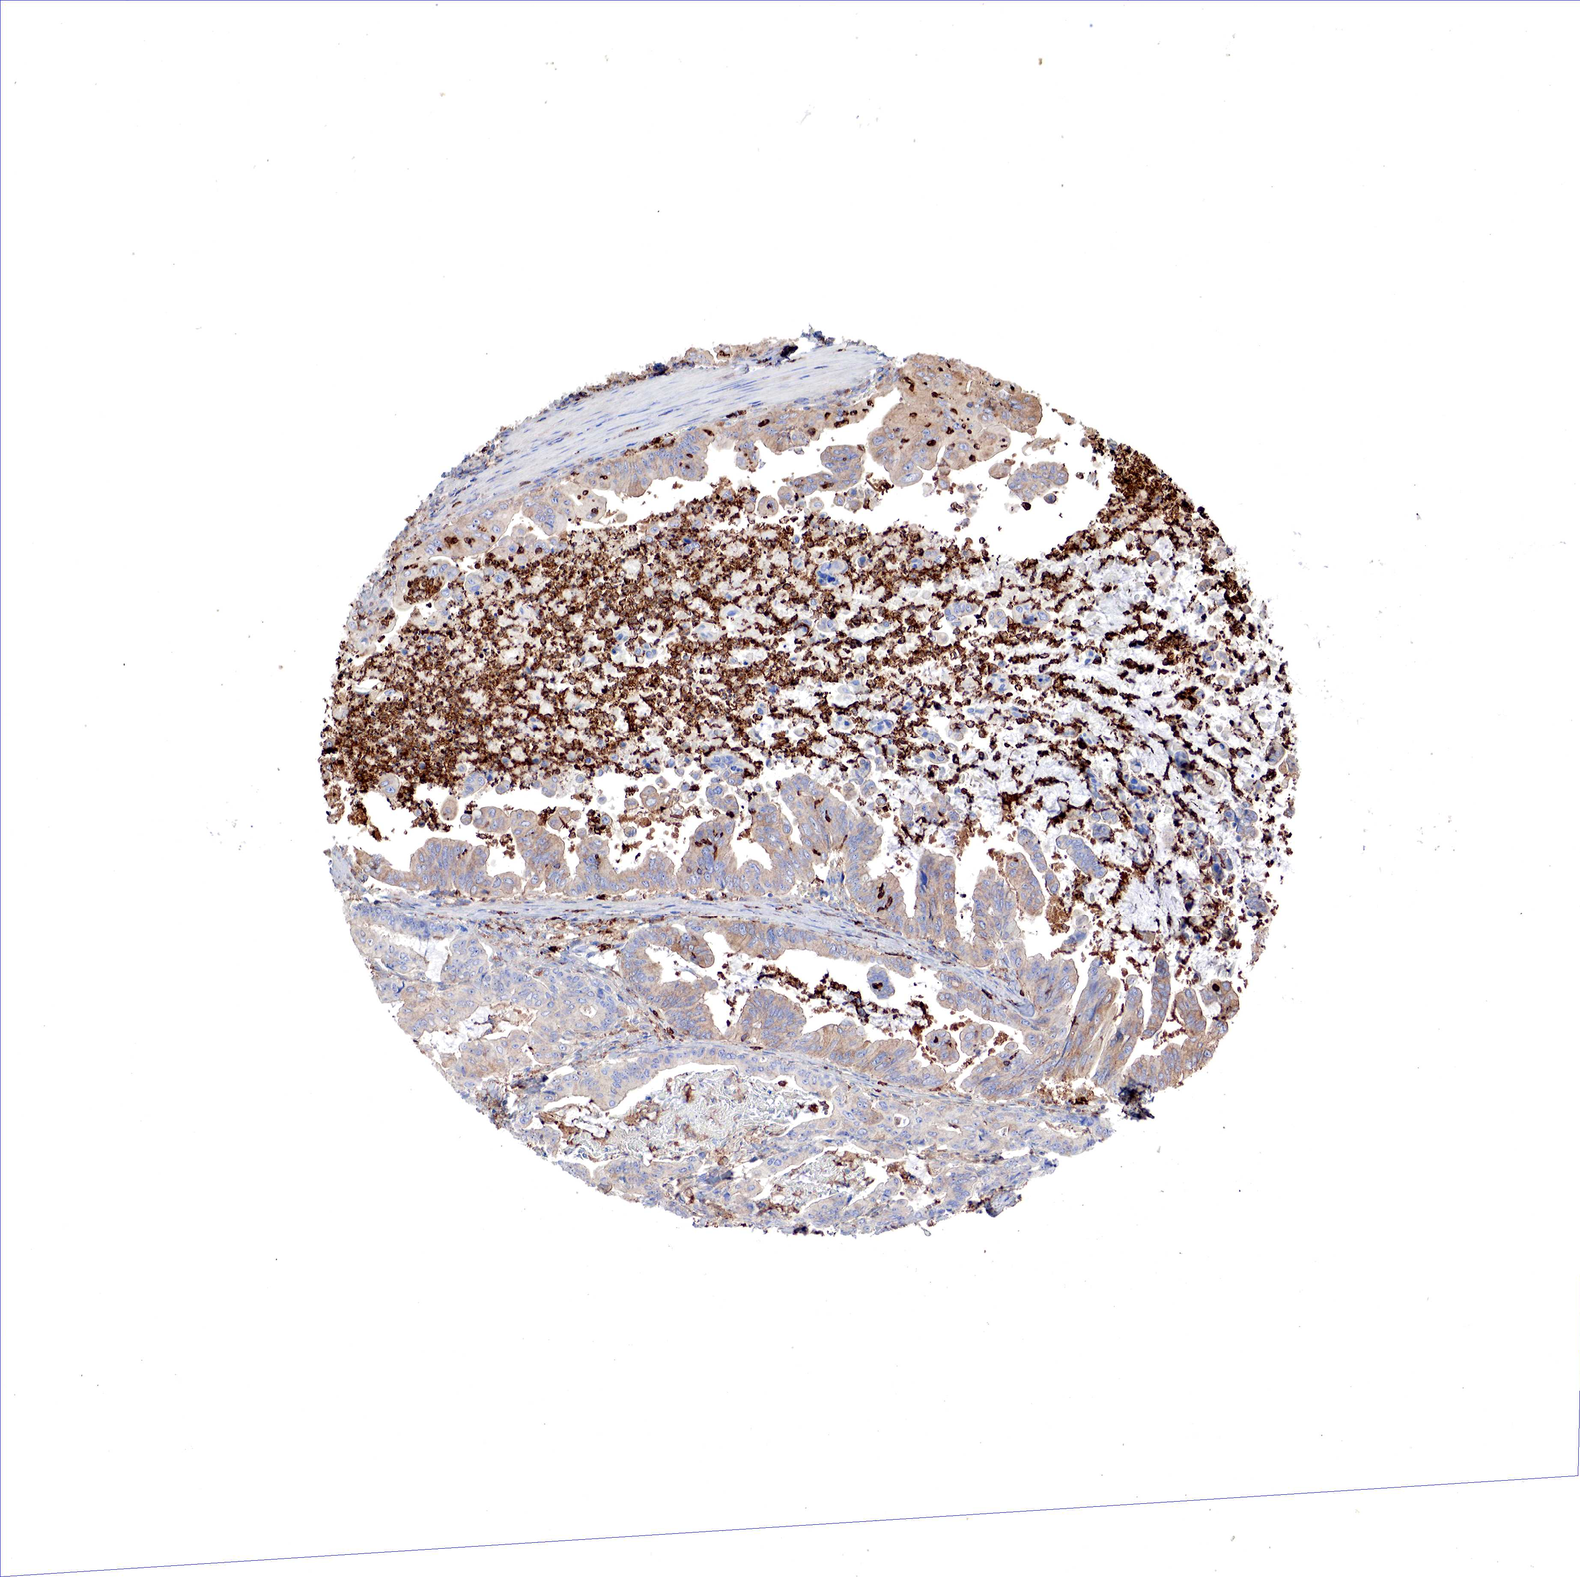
{"staining": {"intensity": "weak", "quantity": ">75%", "location": "cytoplasmic/membranous"}, "tissue": "stomach cancer", "cell_type": "Tumor cells", "image_type": "cancer", "snomed": [{"axis": "morphology", "description": "Adenocarcinoma, NOS"}, {"axis": "topography", "description": "Stomach, upper"}], "caption": "Weak cytoplasmic/membranous positivity is appreciated in about >75% of tumor cells in stomach cancer (adenocarcinoma).", "gene": "G6PD", "patient": {"sex": "male", "age": 80}}